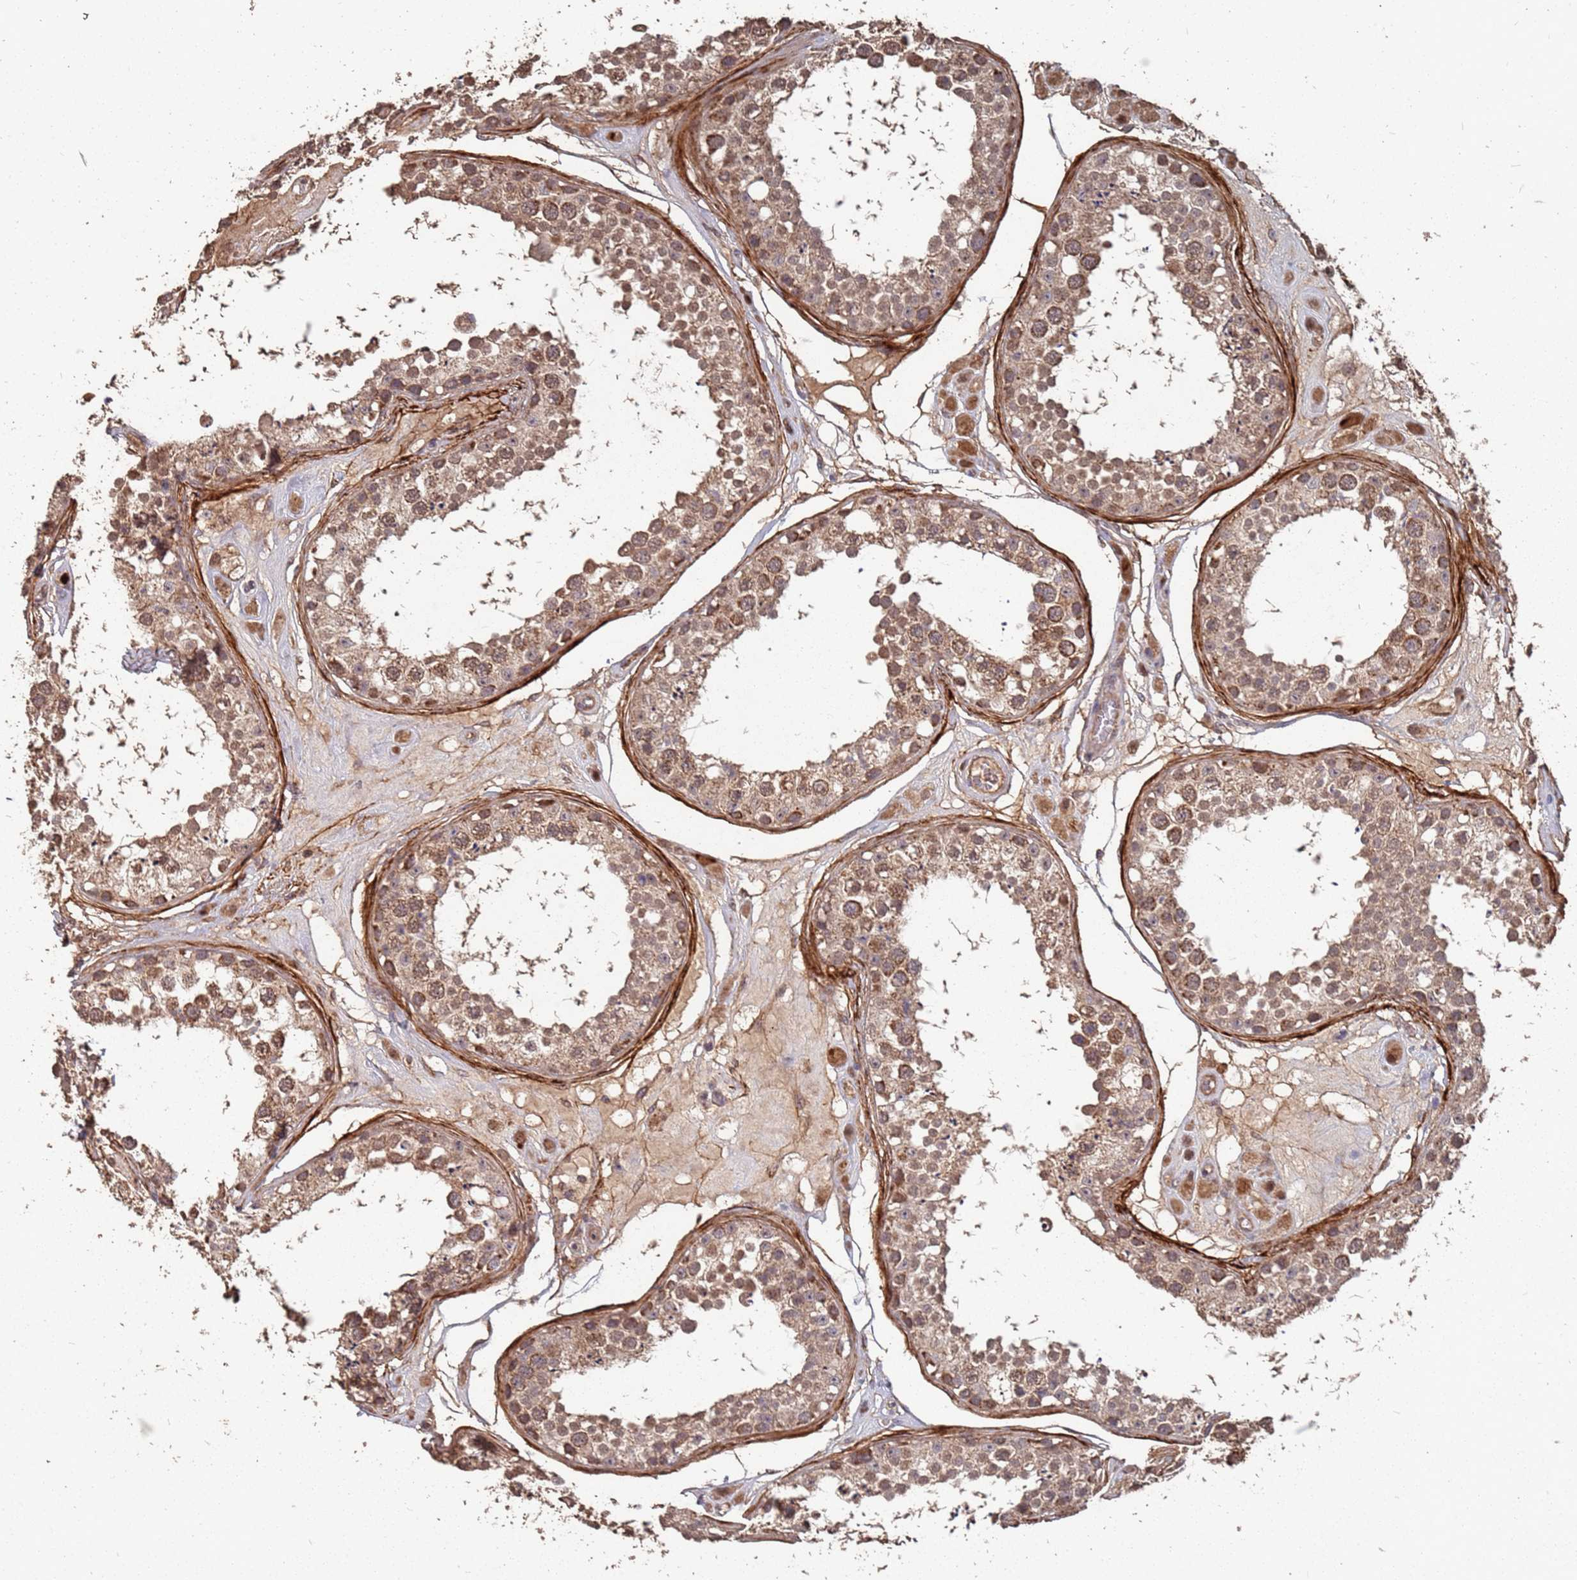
{"staining": {"intensity": "moderate", "quantity": ">75%", "location": "cytoplasmic/membranous,nuclear"}, "tissue": "testis", "cell_type": "Cells in seminiferous ducts", "image_type": "normal", "snomed": [{"axis": "morphology", "description": "Normal tissue, NOS"}, {"axis": "topography", "description": "Testis"}], "caption": "This is a photomicrograph of IHC staining of benign testis, which shows moderate staining in the cytoplasmic/membranous,nuclear of cells in seminiferous ducts.", "gene": "PRORP", "patient": {"sex": "male", "age": 25}}